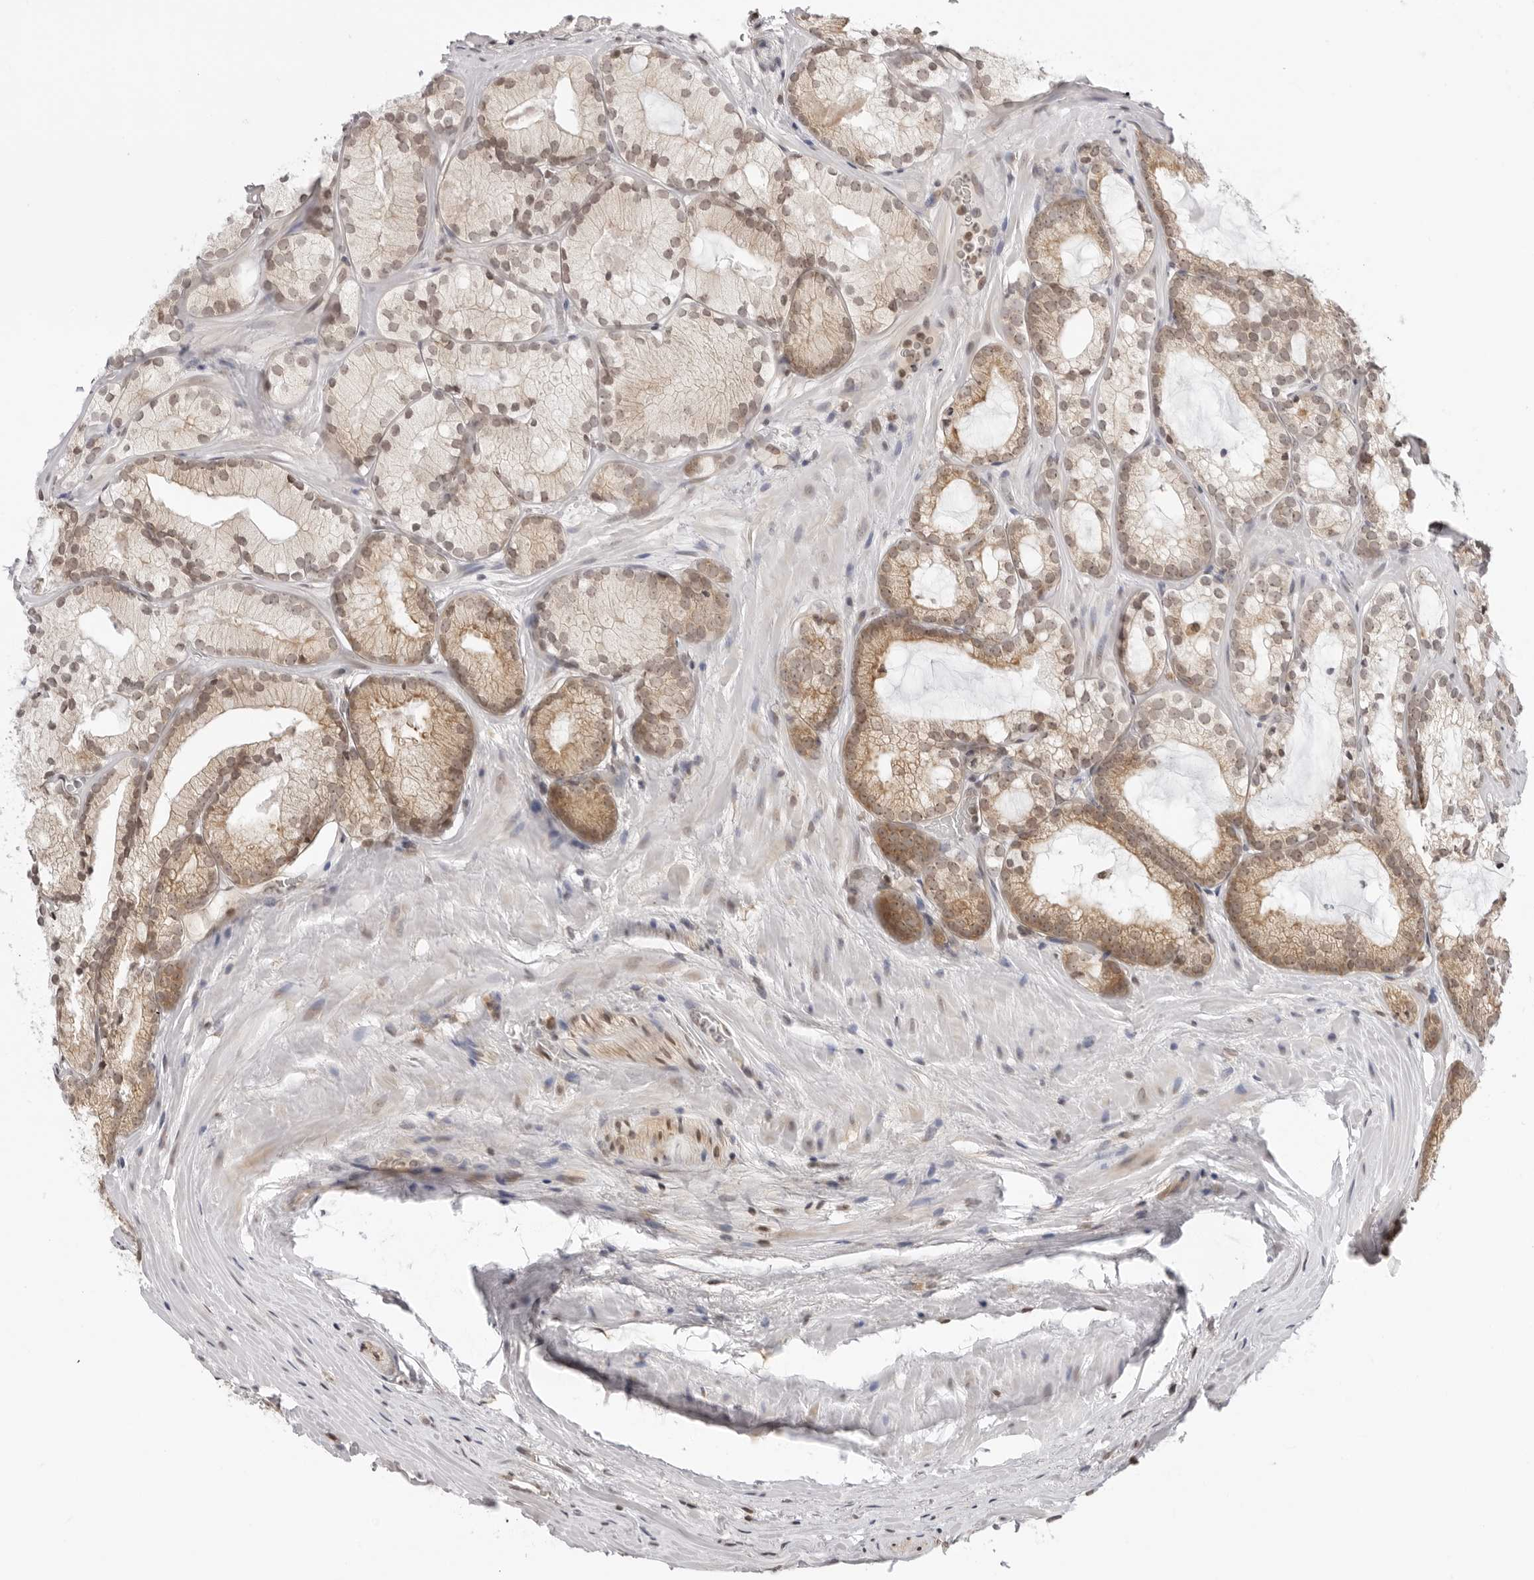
{"staining": {"intensity": "weak", "quantity": "25%-75%", "location": "cytoplasmic/membranous,nuclear"}, "tissue": "prostate cancer", "cell_type": "Tumor cells", "image_type": "cancer", "snomed": [{"axis": "morphology", "description": "Adenocarcinoma, Low grade"}, {"axis": "topography", "description": "Prostate"}], "caption": "An image of adenocarcinoma (low-grade) (prostate) stained for a protein reveals weak cytoplasmic/membranous and nuclear brown staining in tumor cells.", "gene": "PRRC2C", "patient": {"sex": "male", "age": 72}}